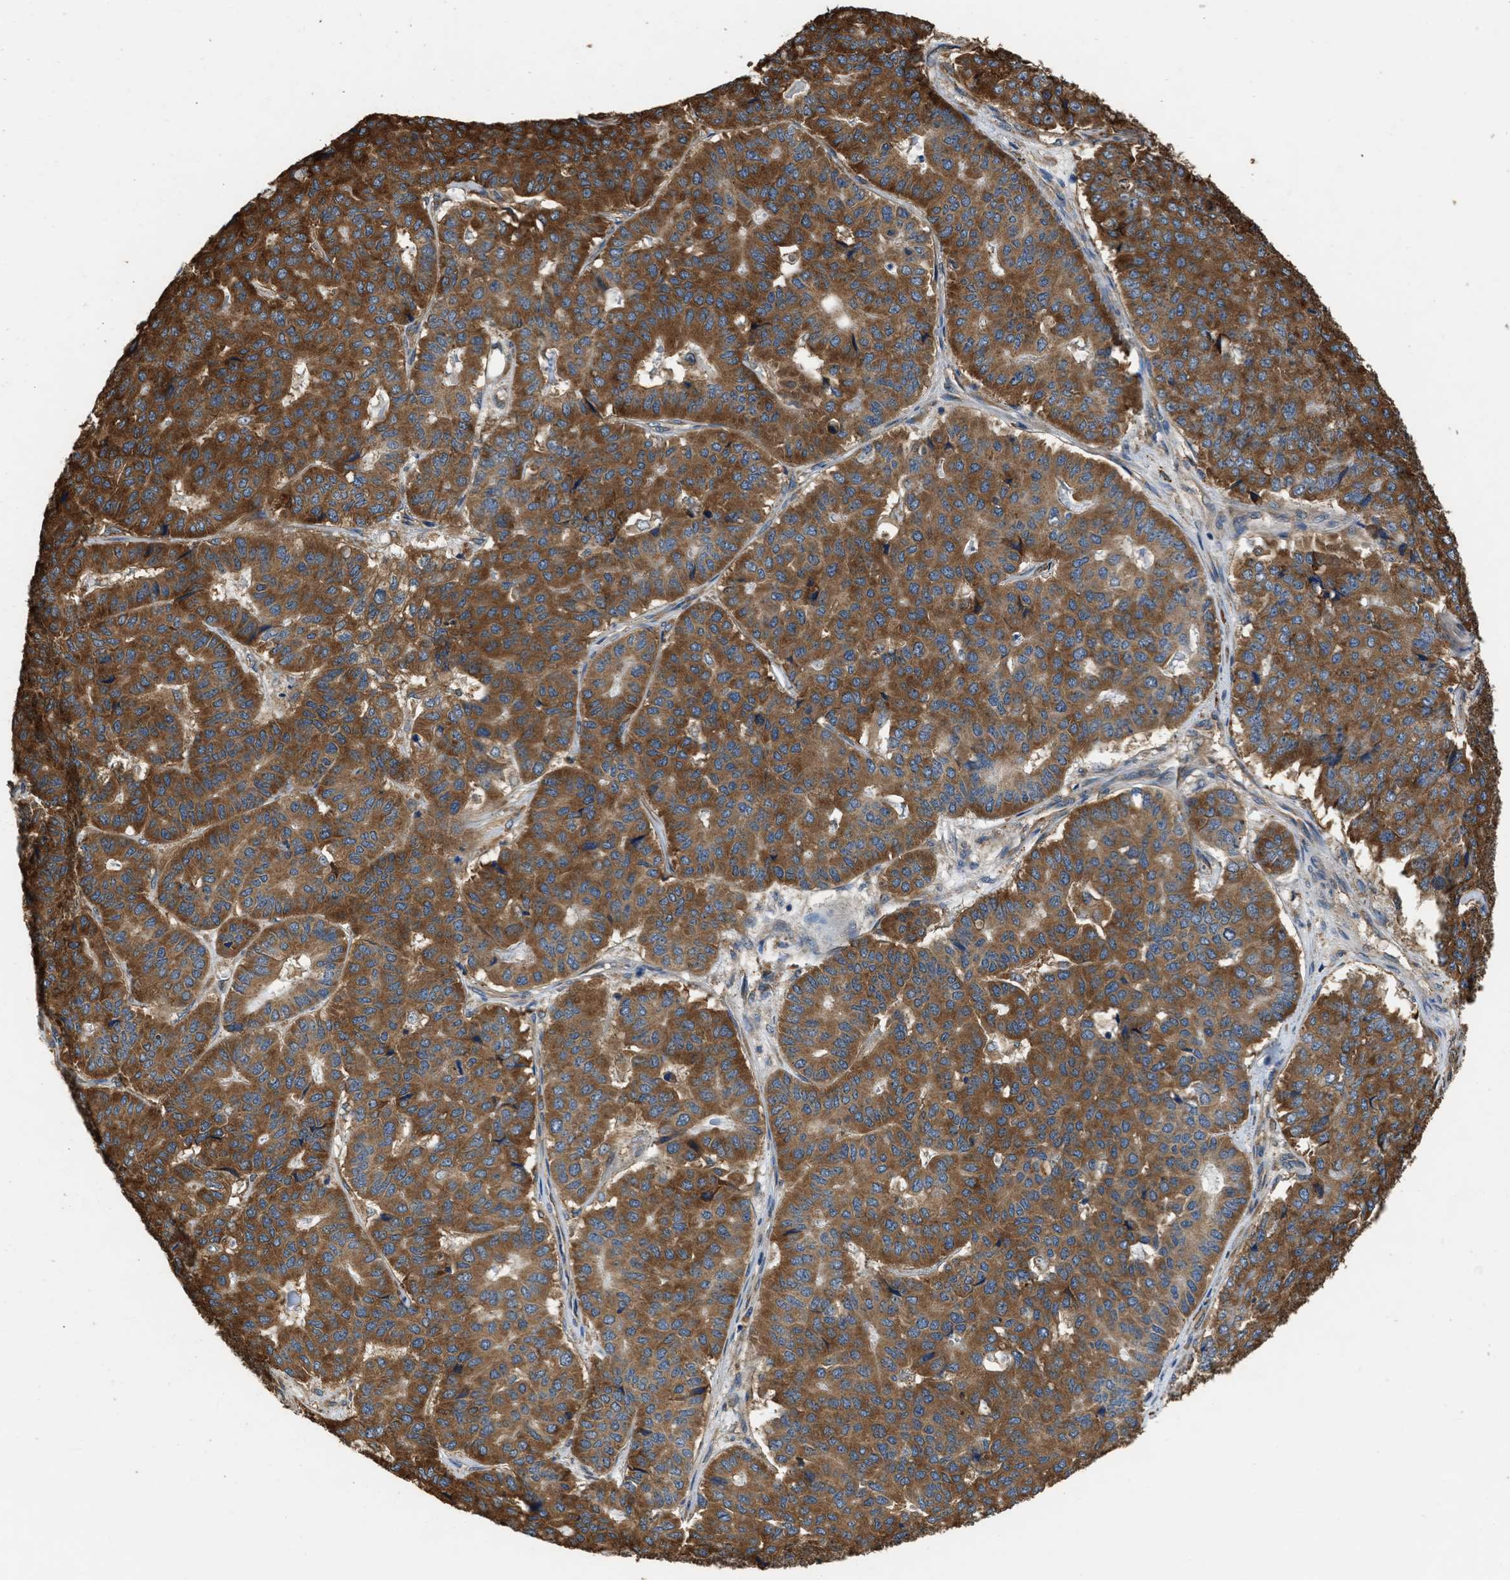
{"staining": {"intensity": "moderate", "quantity": ">75%", "location": "cytoplasmic/membranous"}, "tissue": "pancreatic cancer", "cell_type": "Tumor cells", "image_type": "cancer", "snomed": [{"axis": "morphology", "description": "Adenocarcinoma, NOS"}, {"axis": "topography", "description": "Pancreas"}], "caption": "Human adenocarcinoma (pancreatic) stained with a protein marker shows moderate staining in tumor cells.", "gene": "SLC36A4", "patient": {"sex": "male", "age": 50}}